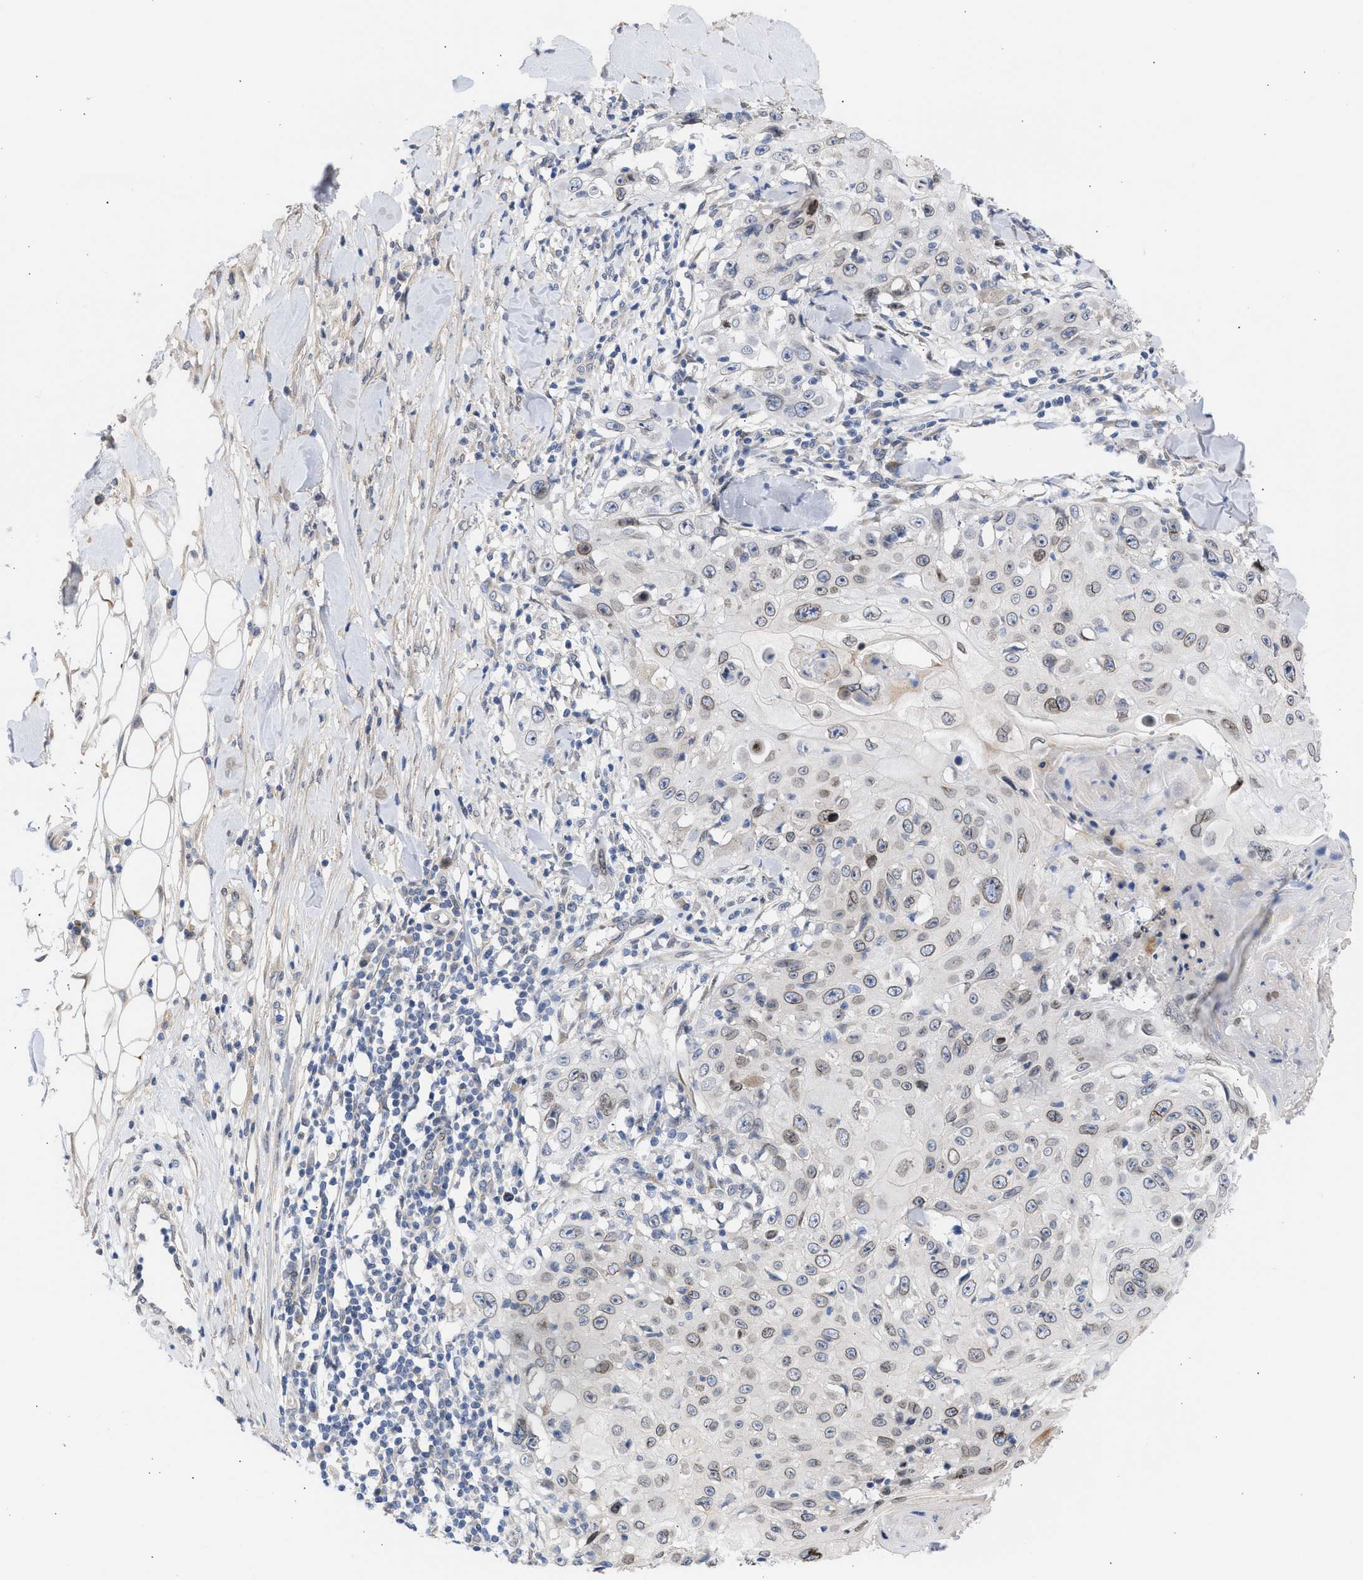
{"staining": {"intensity": "weak", "quantity": "<25%", "location": "cytoplasmic/membranous,nuclear"}, "tissue": "skin cancer", "cell_type": "Tumor cells", "image_type": "cancer", "snomed": [{"axis": "morphology", "description": "Squamous cell carcinoma, NOS"}, {"axis": "topography", "description": "Skin"}], "caption": "The image reveals no staining of tumor cells in skin cancer (squamous cell carcinoma). Brightfield microscopy of immunohistochemistry stained with DAB (brown) and hematoxylin (blue), captured at high magnification.", "gene": "NUP35", "patient": {"sex": "male", "age": 86}}